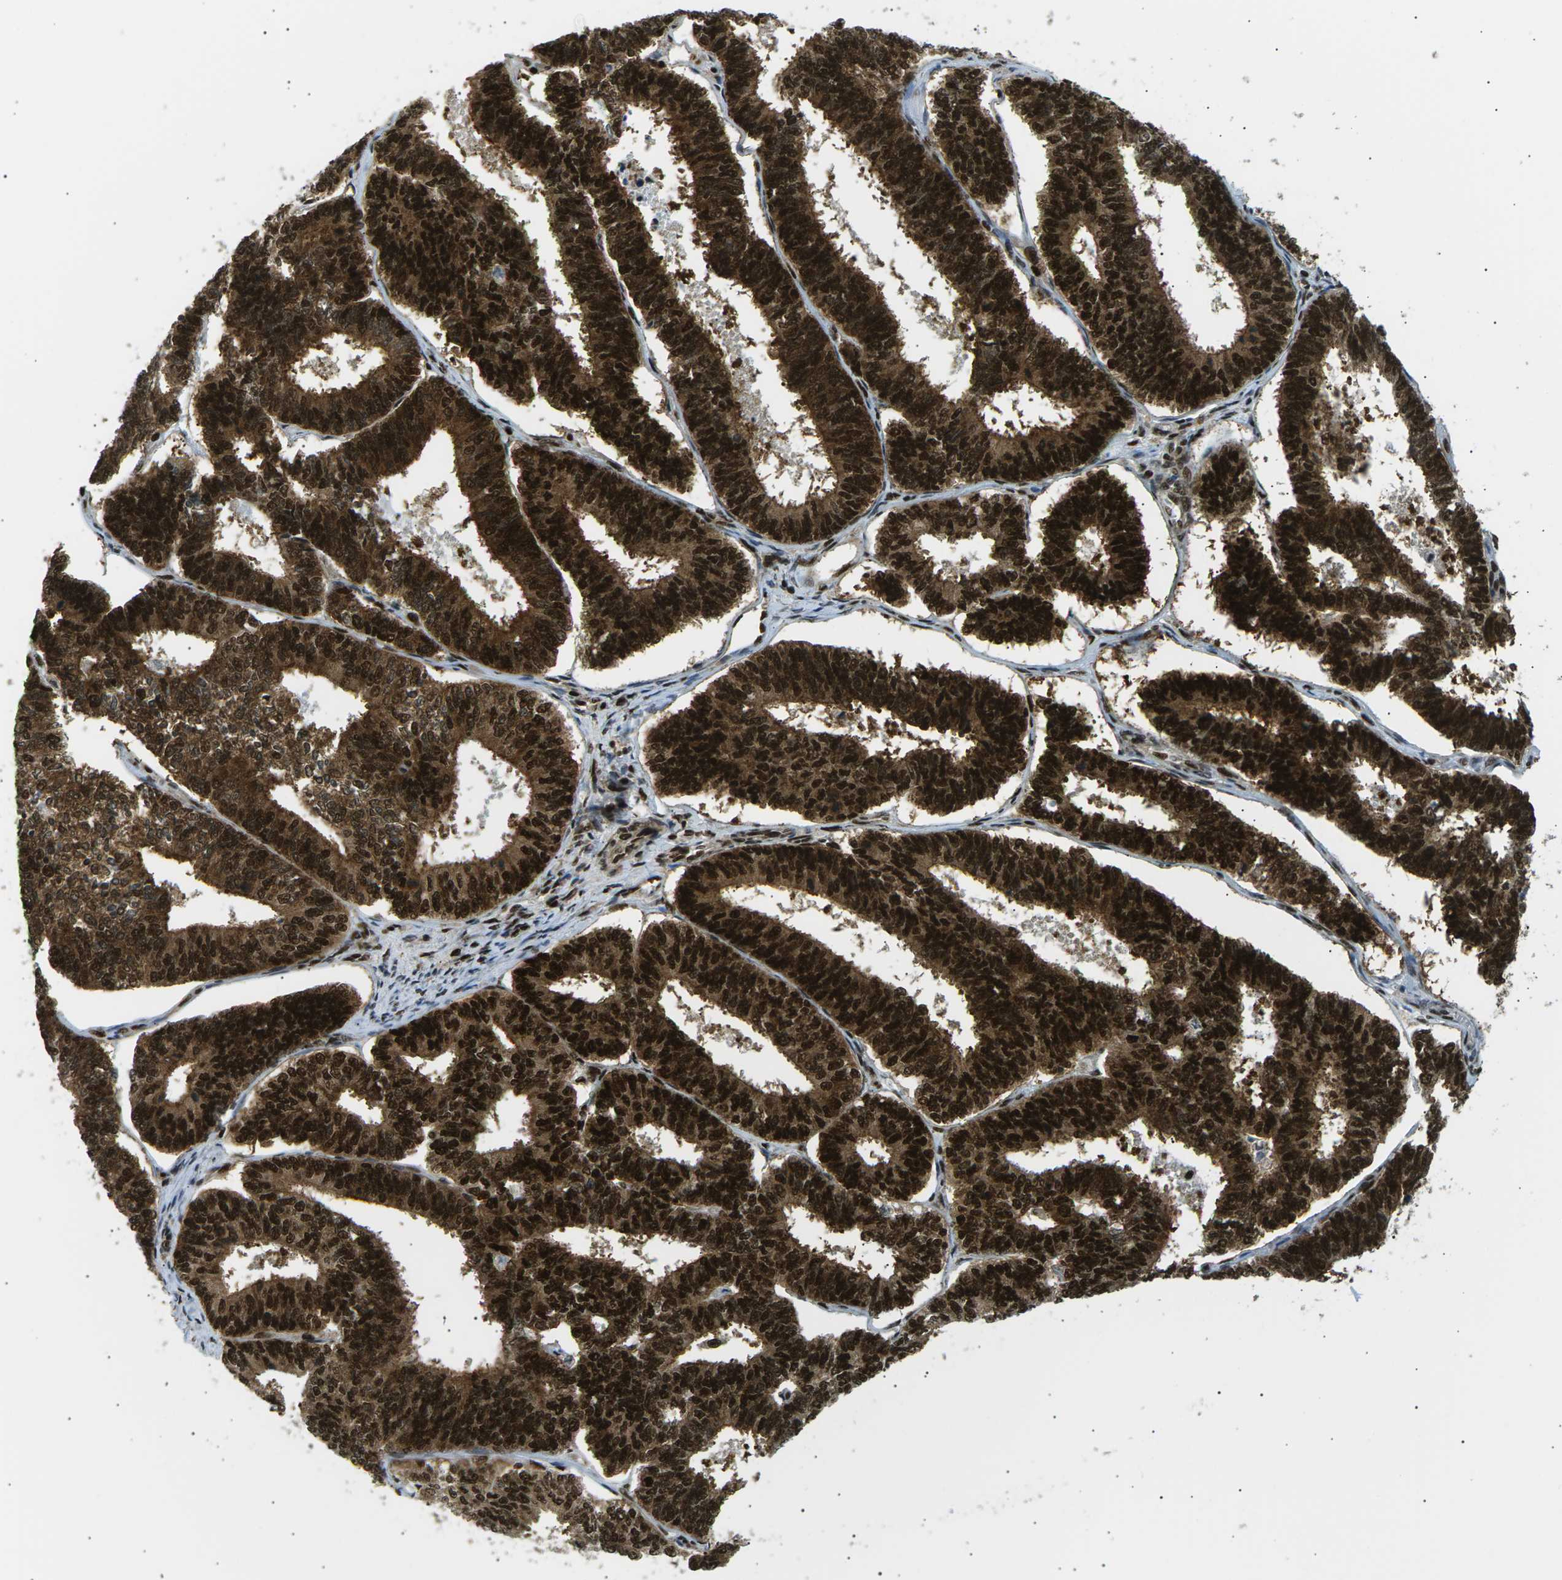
{"staining": {"intensity": "strong", "quantity": ">75%", "location": "cytoplasmic/membranous,nuclear"}, "tissue": "endometrial cancer", "cell_type": "Tumor cells", "image_type": "cancer", "snomed": [{"axis": "morphology", "description": "Adenocarcinoma, NOS"}, {"axis": "topography", "description": "Endometrium"}], "caption": "There is high levels of strong cytoplasmic/membranous and nuclear staining in tumor cells of endometrial cancer (adenocarcinoma), as demonstrated by immunohistochemical staining (brown color).", "gene": "RPA2", "patient": {"sex": "female", "age": 70}}